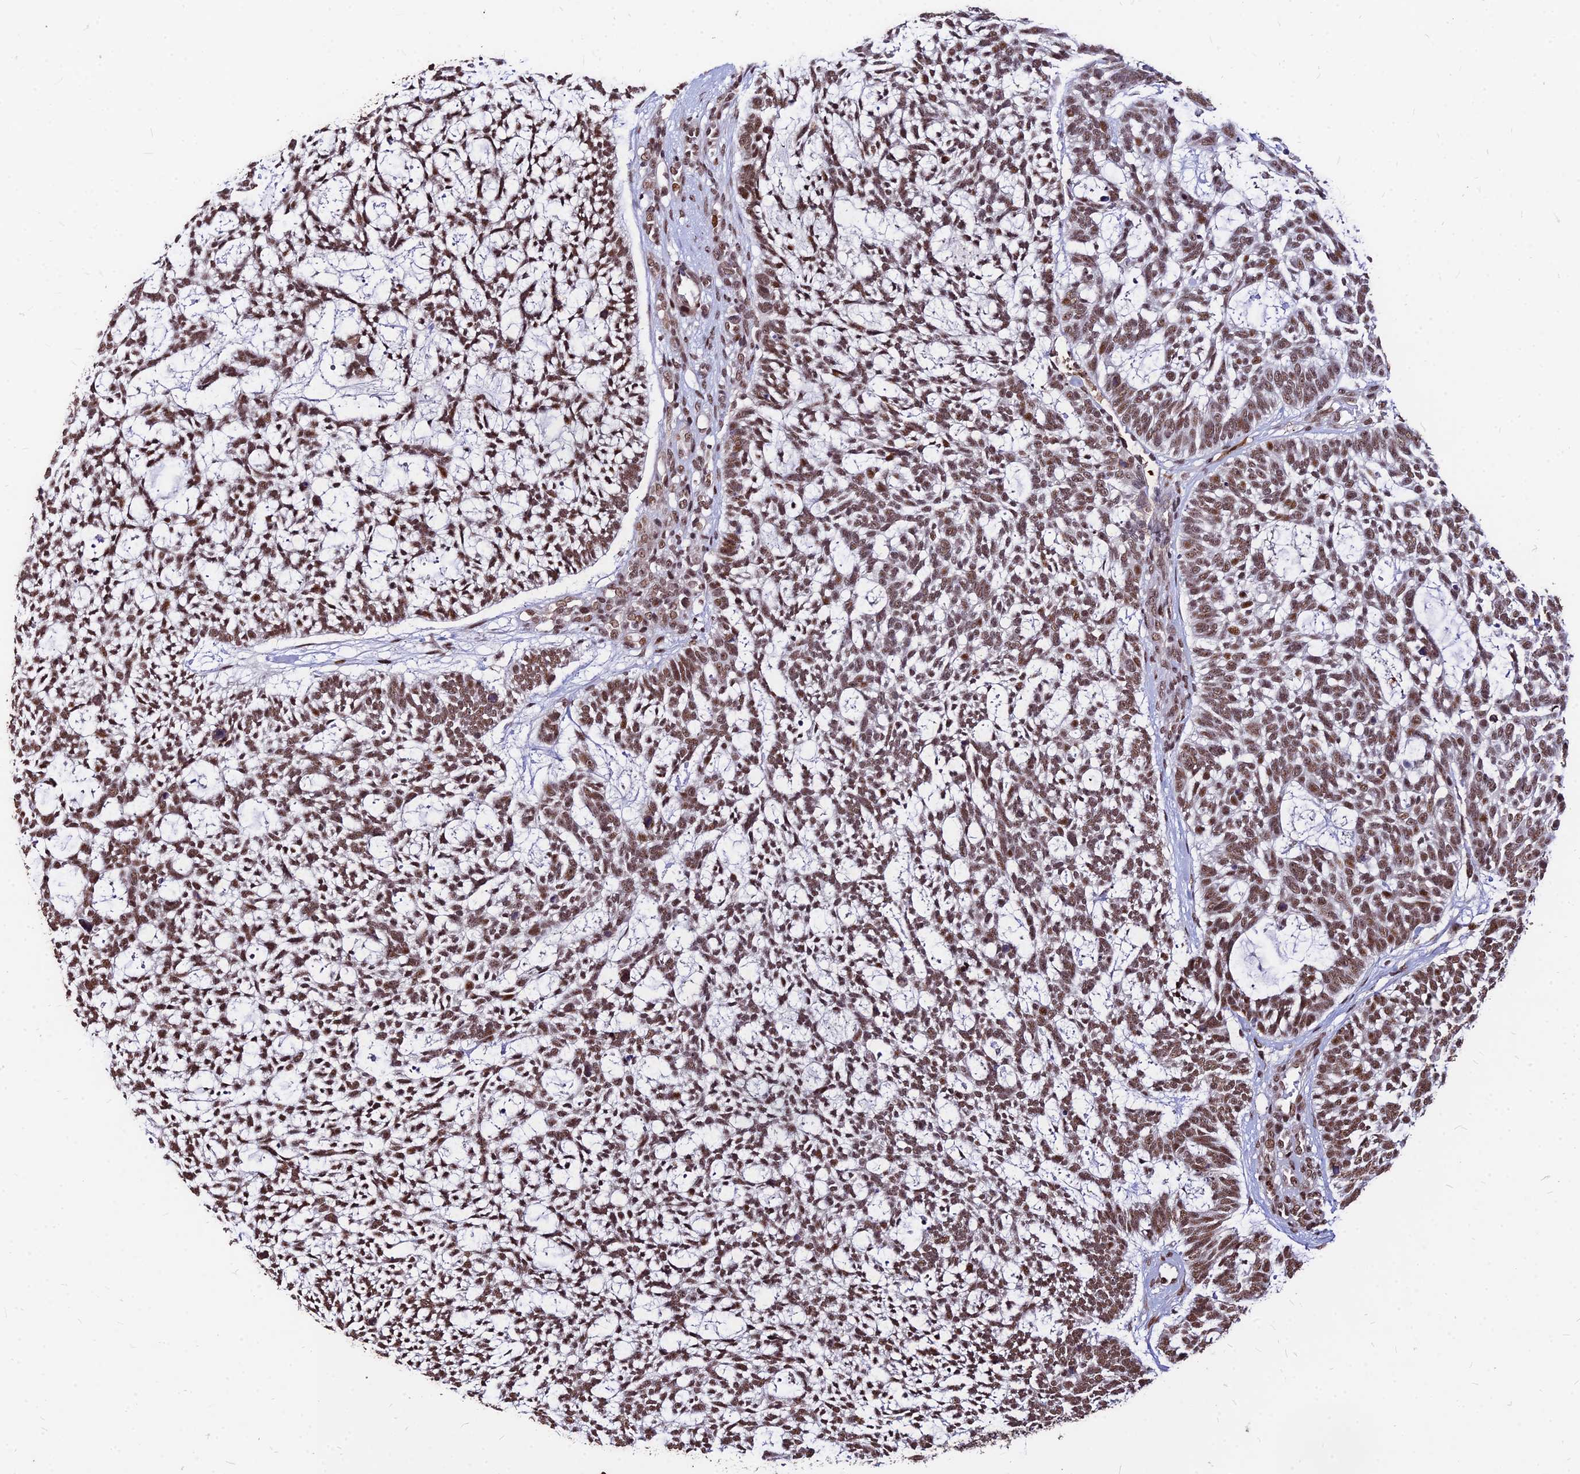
{"staining": {"intensity": "moderate", "quantity": ">75%", "location": "nuclear"}, "tissue": "skin cancer", "cell_type": "Tumor cells", "image_type": "cancer", "snomed": [{"axis": "morphology", "description": "Basal cell carcinoma"}, {"axis": "topography", "description": "Skin"}], "caption": "Brown immunohistochemical staining in human basal cell carcinoma (skin) shows moderate nuclear positivity in approximately >75% of tumor cells.", "gene": "ZBED4", "patient": {"sex": "male", "age": 88}}